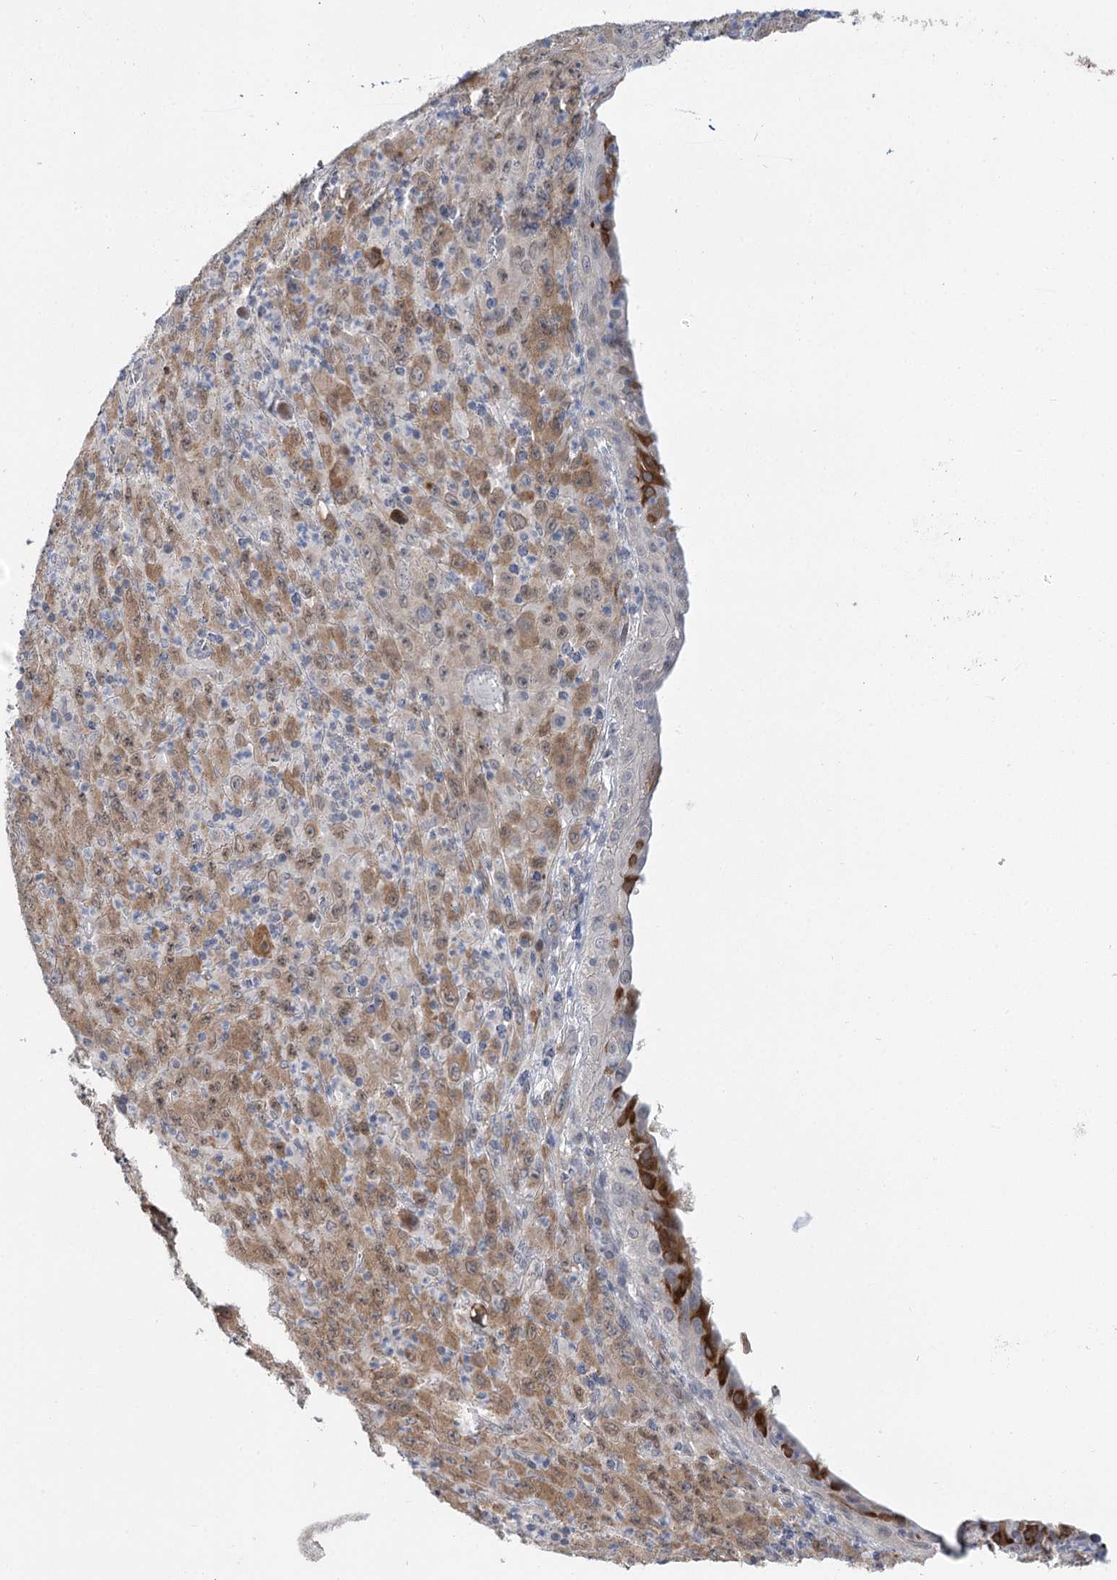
{"staining": {"intensity": "weak", "quantity": "25%-75%", "location": "cytoplasmic/membranous,nuclear"}, "tissue": "melanoma", "cell_type": "Tumor cells", "image_type": "cancer", "snomed": [{"axis": "morphology", "description": "Malignant melanoma, Metastatic site"}, {"axis": "topography", "description": "Skin"}], "caption": "An immunohistochemistry image of neoplastic tissue is shown. Protein staining in brown highlights weak cytoplasmic/membranous and nuclear positivity in melanoma within tumor cells.", "gene": "PHYHIPL", "patient": {"sex": "female", "age": 56}}